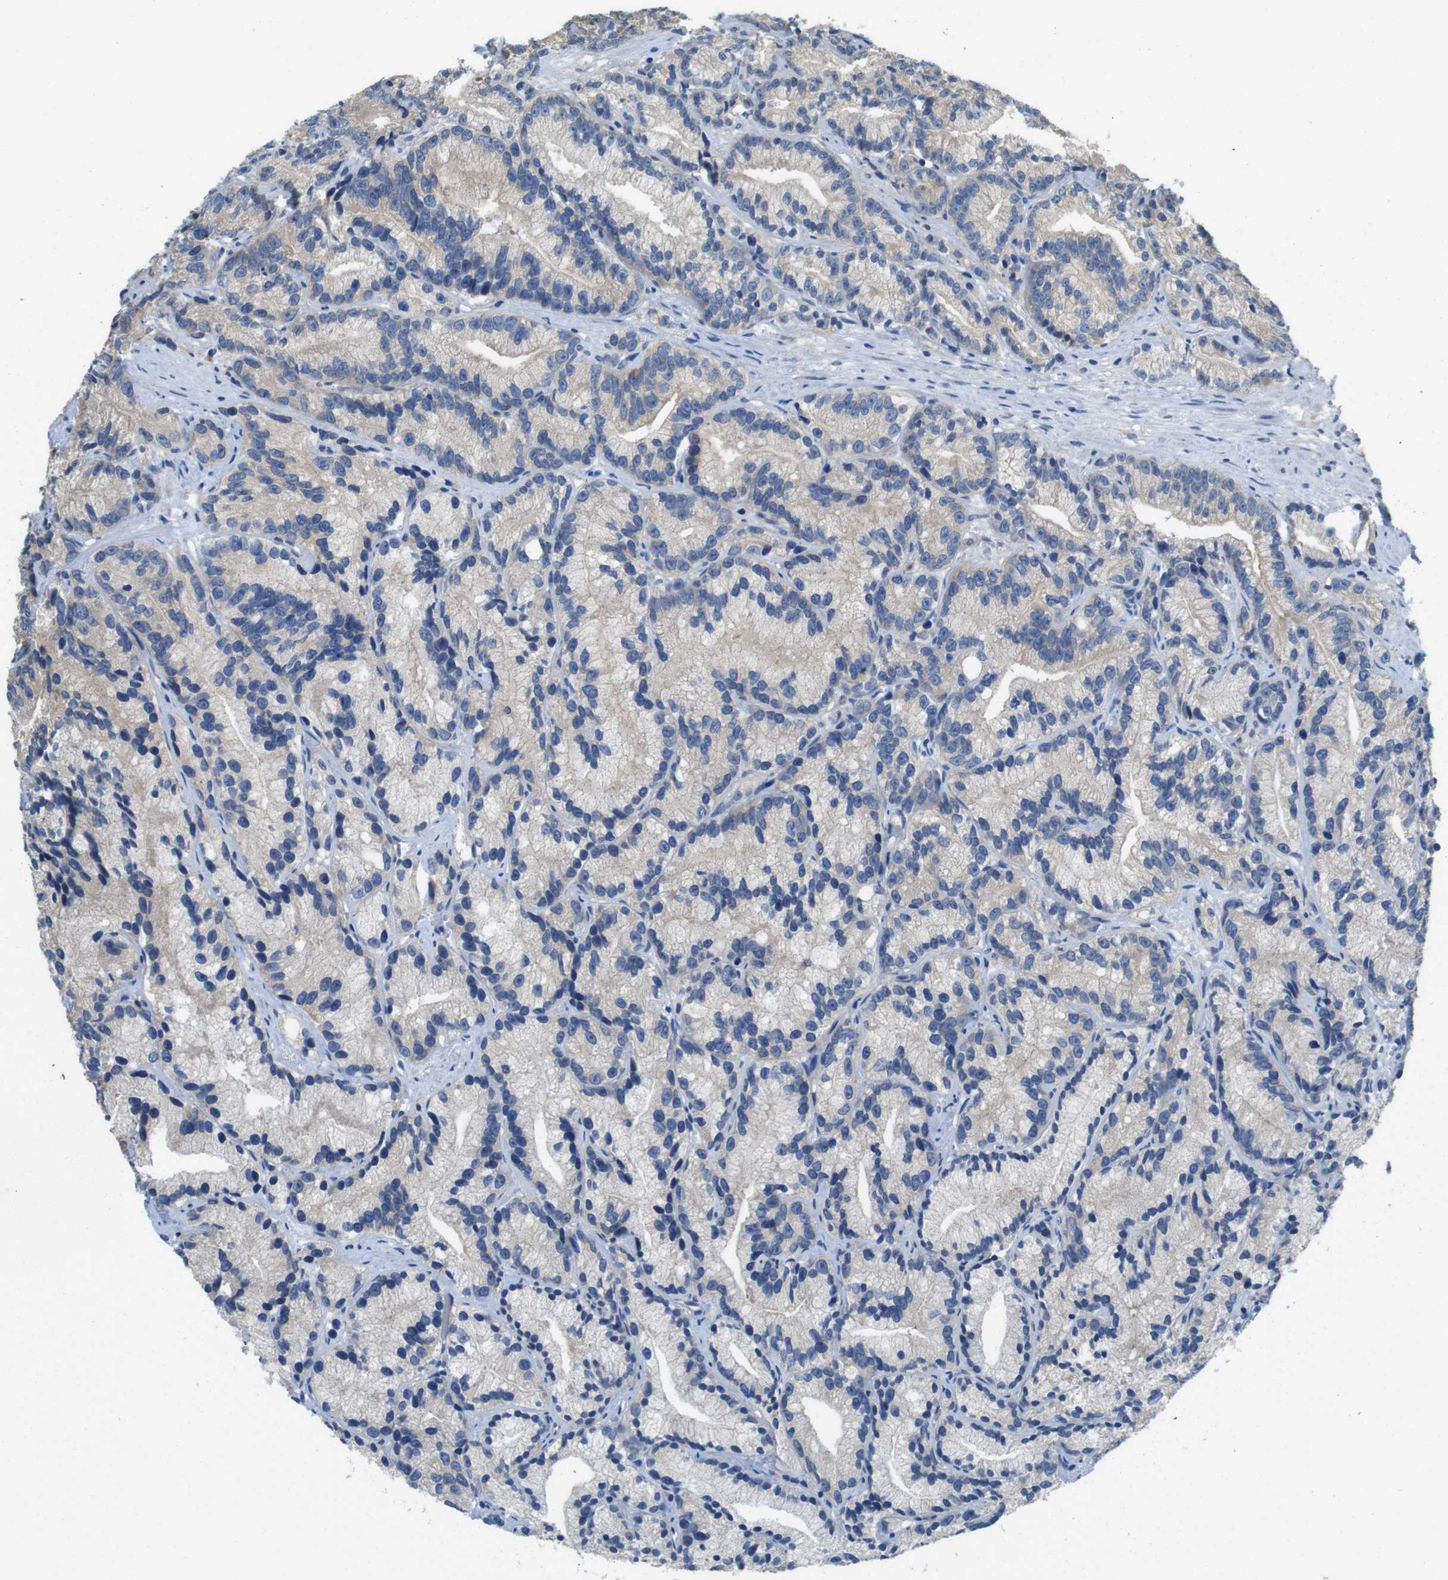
{"staining": {"intensity": "weak", "quantity": "25%-75%", "location": "cytoplasmic/membranous"}, "tissue": "prostate cancer", "cell_type": "Tumor cells", "image_type": "cancer", "snomed": [{"axis": "morphology", "description": "Adenocarcinoma, Low grade"}, {"axis": "topography", "description": "Prostate"}], "caption": "Prostate cancer stained with a protein marker demonstrates weak staining in tumor cells.", "gene": "DCTN1", "patient": {"sex": "male", "age": 89}}